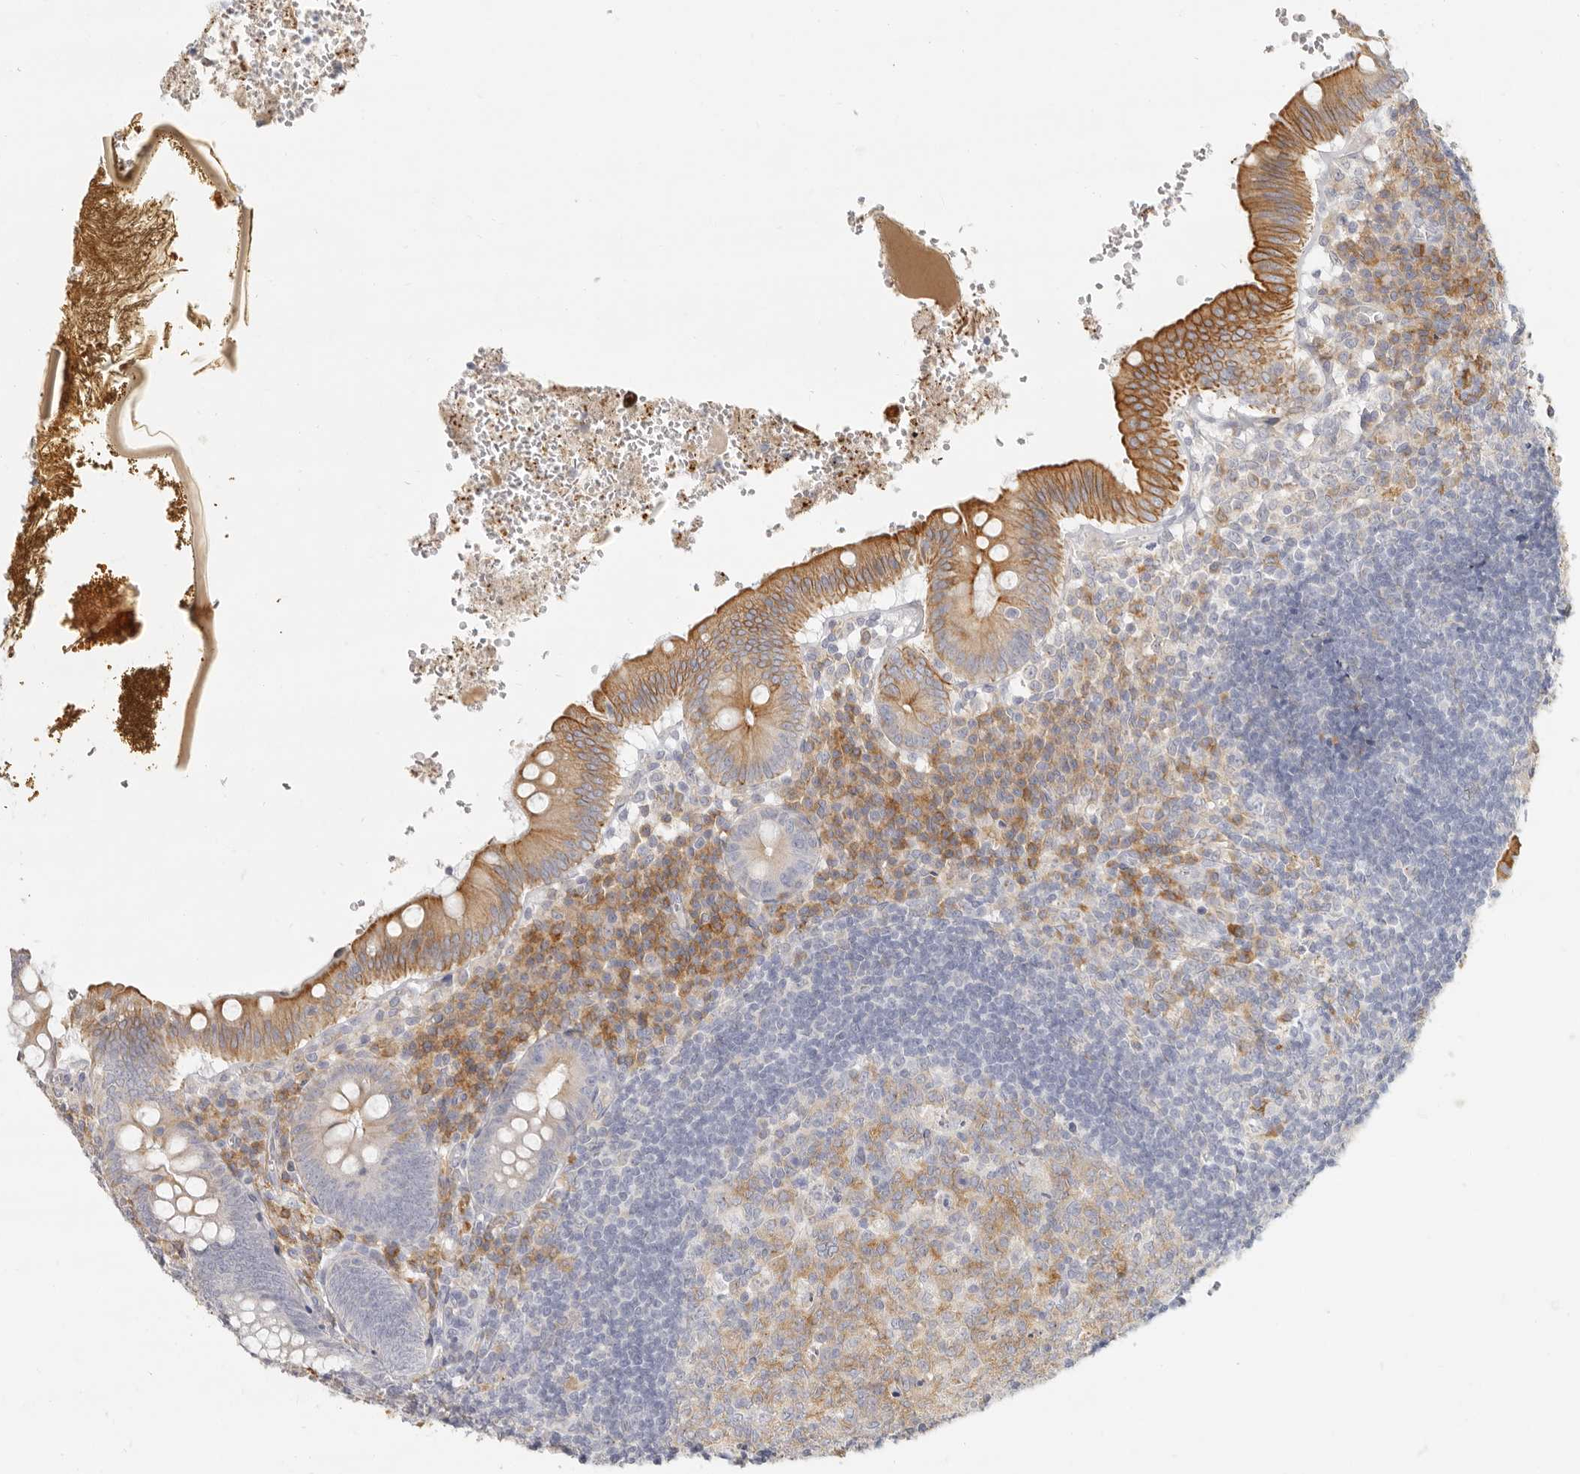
{"staining": {"intensity": "strong", "quantity": "<25%", "location": "cytoplasmic/membranous"}, "tissue": "appendix", "cell_type": "Glandular cells", "image_type": "normal", "snomed": [{"axis": "morphology", "description": "Normal tissue, NOS"}, {"axis": "topography", "description": "Appendix"}], "caption": "DAB (3,3'-diaminobenzidine) immunohistochemical staining of benign appendix displays strong cytoplasmic/membranous protein positivity in approximately <25% of glandular cells.", "gene": "NIBAN1", "patient": {"sex": "male", "age": 8}}